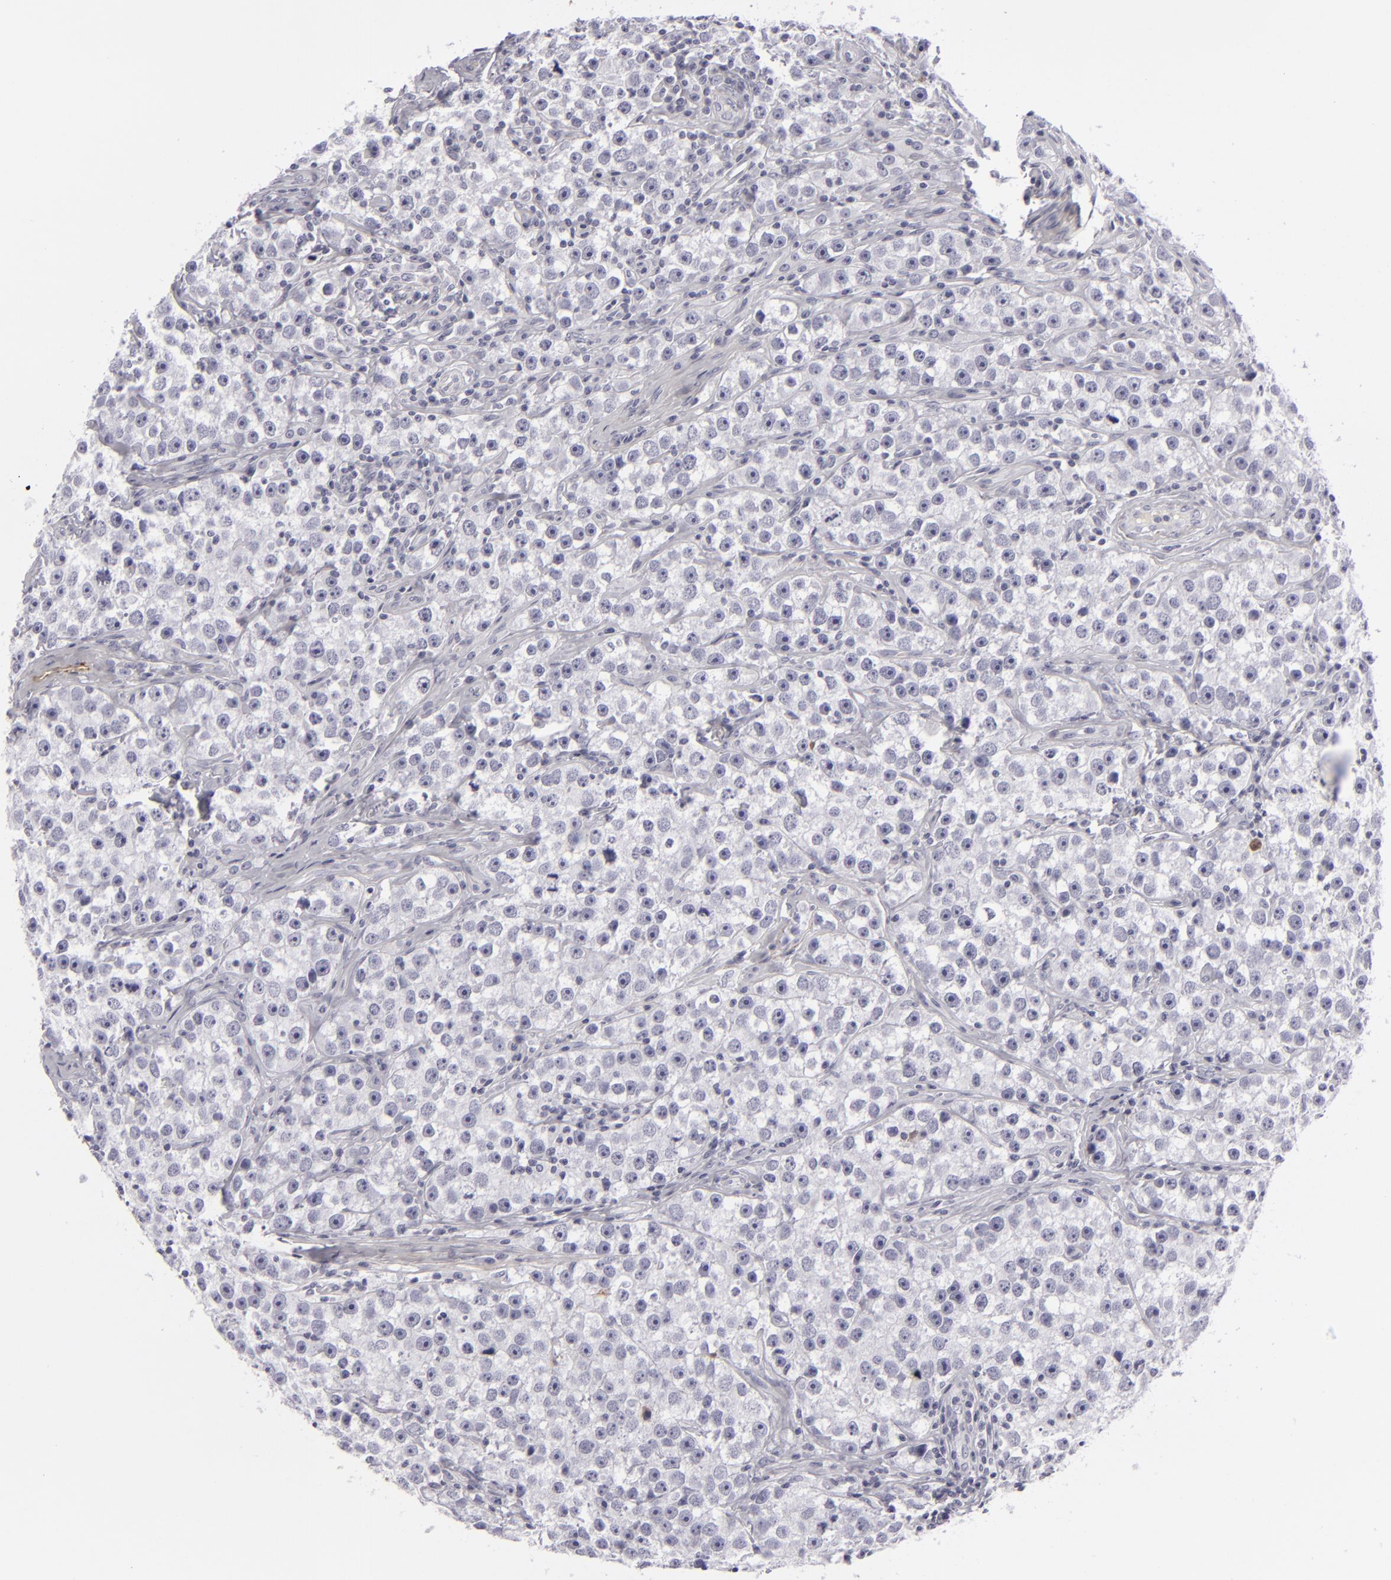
{"staining": {"intensity": "negative", "quantity": "none", "location": "none"}, "tissue": "testis cancer", "cell_type": "Tumor cells", "image_type": "cancer", "snomed": [{"axis": "morphology", "description": "Seminoma, NOS"}, {"axis": "topography", "description": "Testis"}], "caption": "The IHC photomicrograph has no significant staining in tumor cells of testis cancer (seminoma) tissue.", "gene": "C9", "patient": {"sex": "male", "age": 32}}